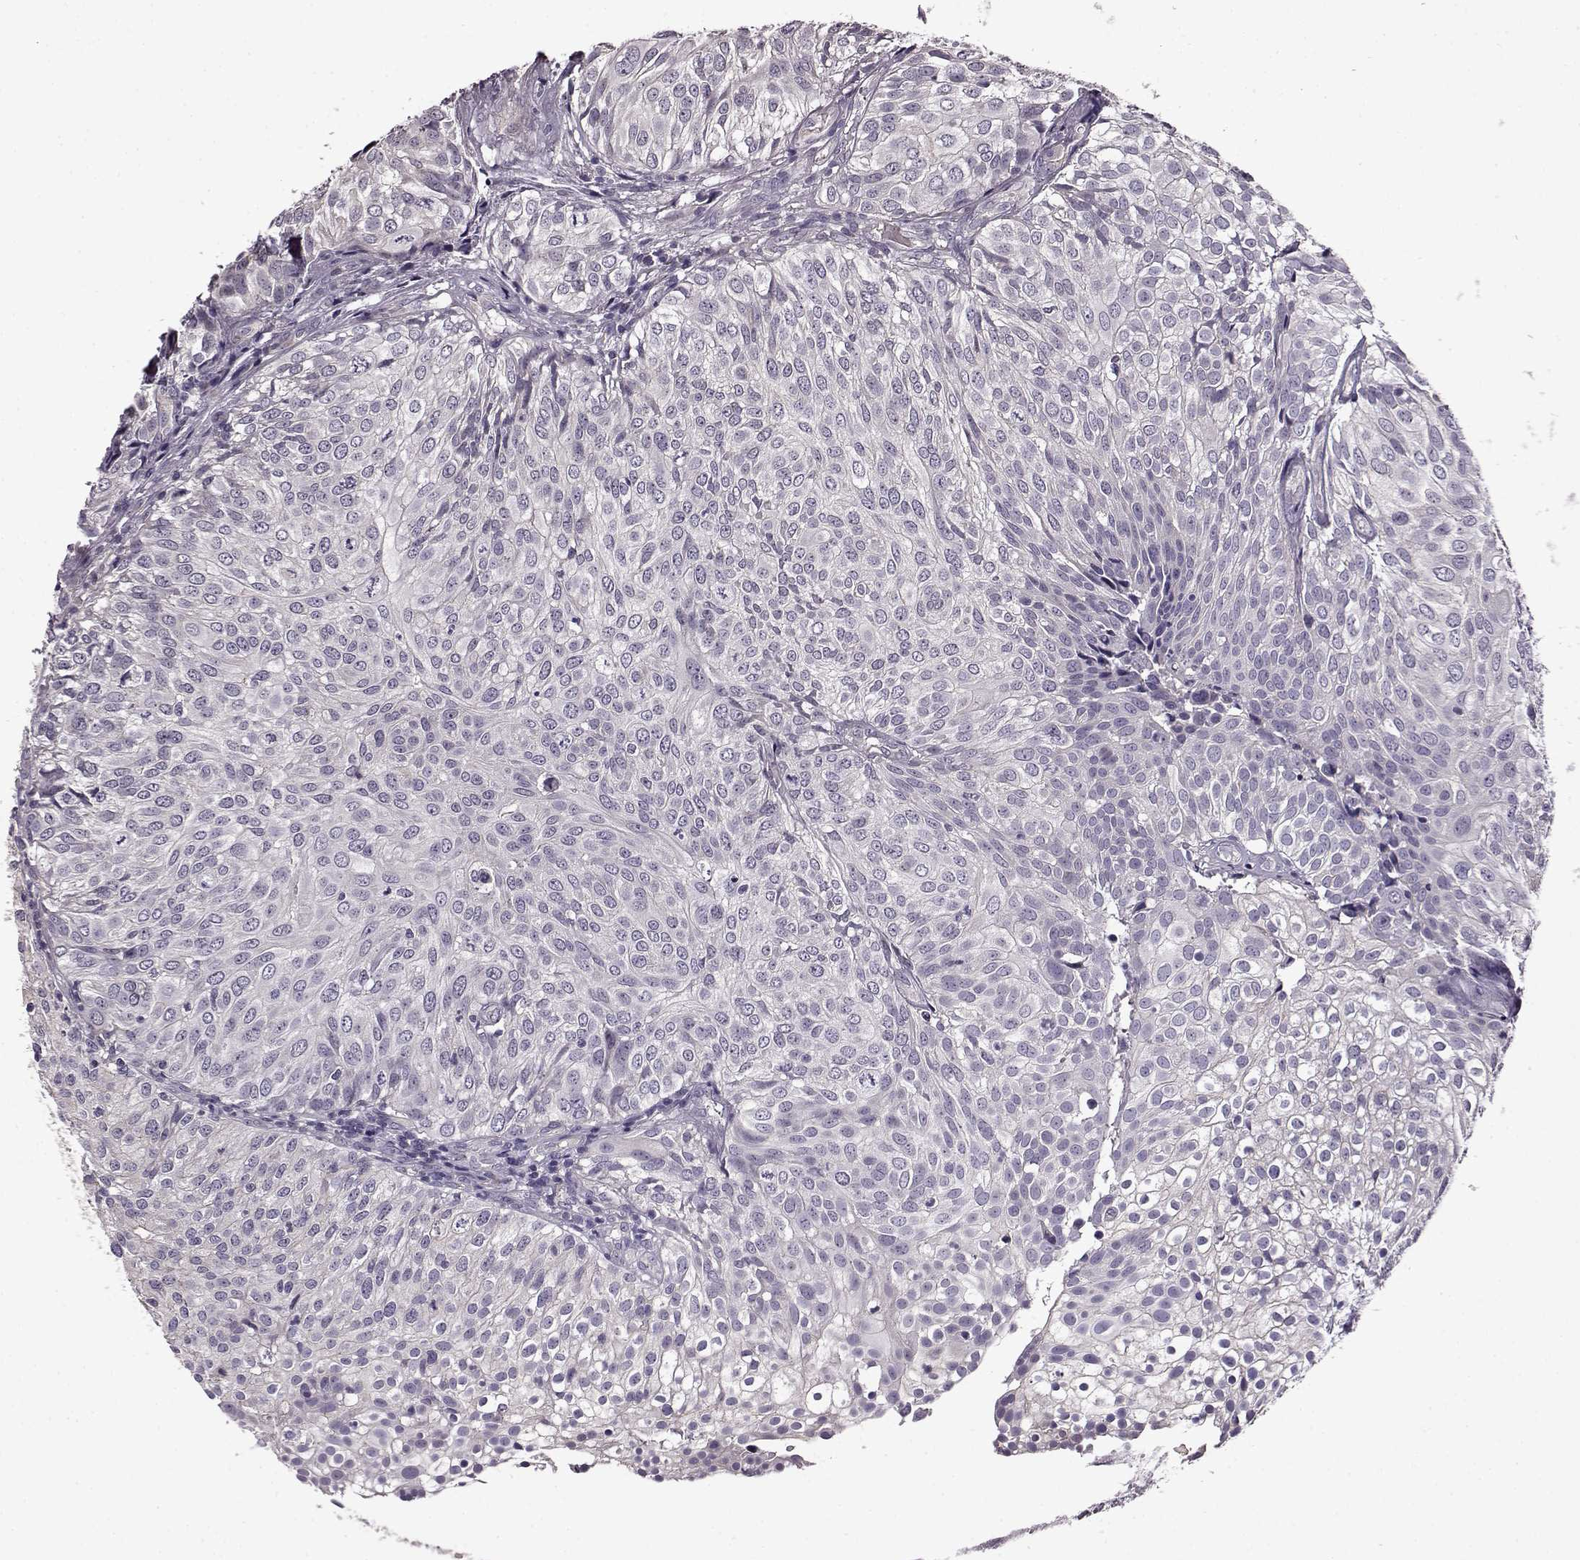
{"staining": {"intensity": "negative", "quantity": "none", "location": "none"}, "tissue": "urothelial cancer", "cell_type": "Tumor cells", "image_type": "cancer", "snomed": [{"axis": "morphology", "description": "Urothelial carcinoma, High grade"}, {"axis": "topography", "description": "Urinary bladder"}], "caption": "DAB immunohistochemical staining of human urothelial cancer displays no significant expression in tumor cells.", "gene": "EDDM3B", "patient": {"sex": "female", "age": 79}}